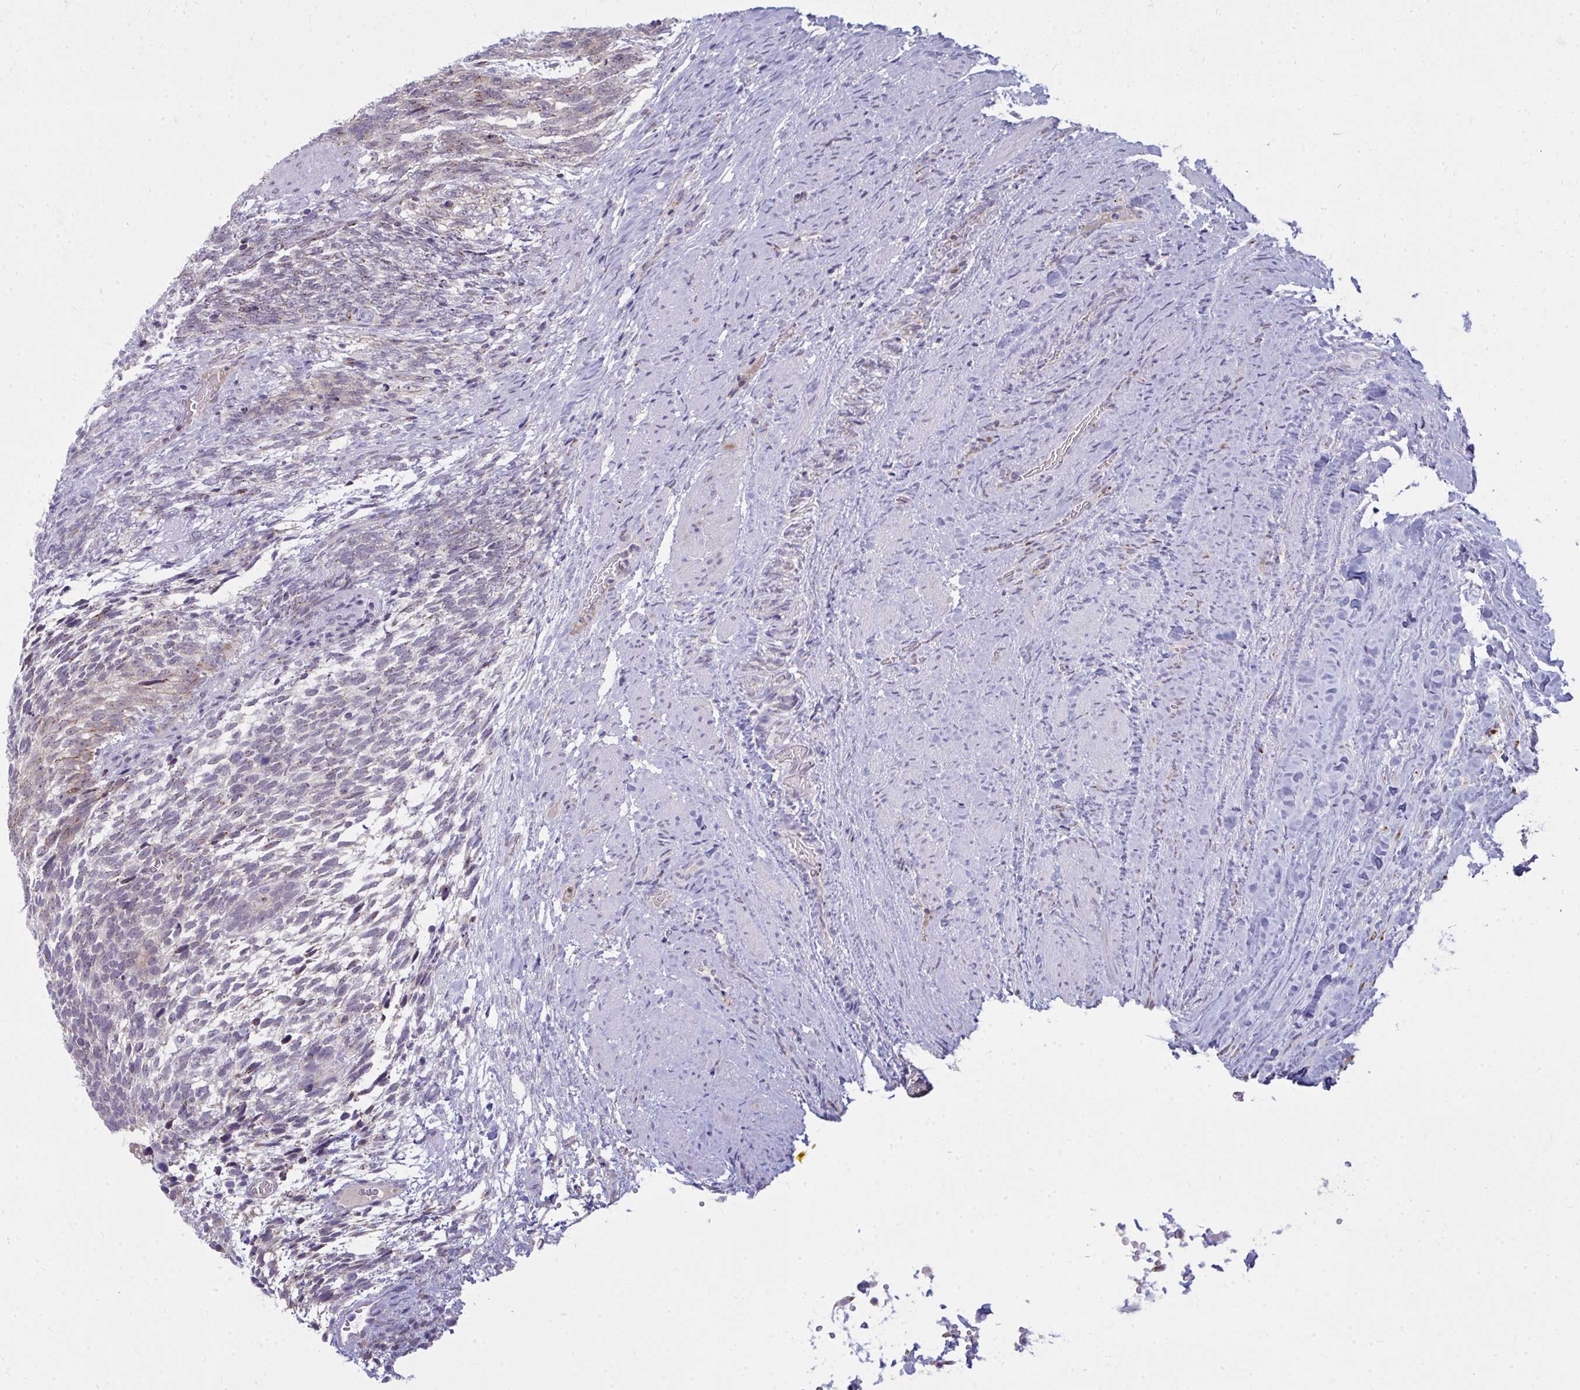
{"staining": {"intensity": "weak", "quantity": "25%-75%", "location": "cytoplasmic/membranous"}, "tissue": "testis cancer", "cell_type": "Tumor cells", "image_type": "cancer", "snomed": [{"axis": "morphology", "description": "Carcinoma, Embryonal, NOS"}, {"axis": "topography", "description": "Testis"}], "caption": "Testis embryonal carcinoma stained with DAB immunohistochemistry (IHC) demonstrates low levels of weak cytoplasmic/membranous positivity in approximately 25%-75% of tumor cells.", "gene": "DTX4", "patient": {"sex": "male", "age": 23}}